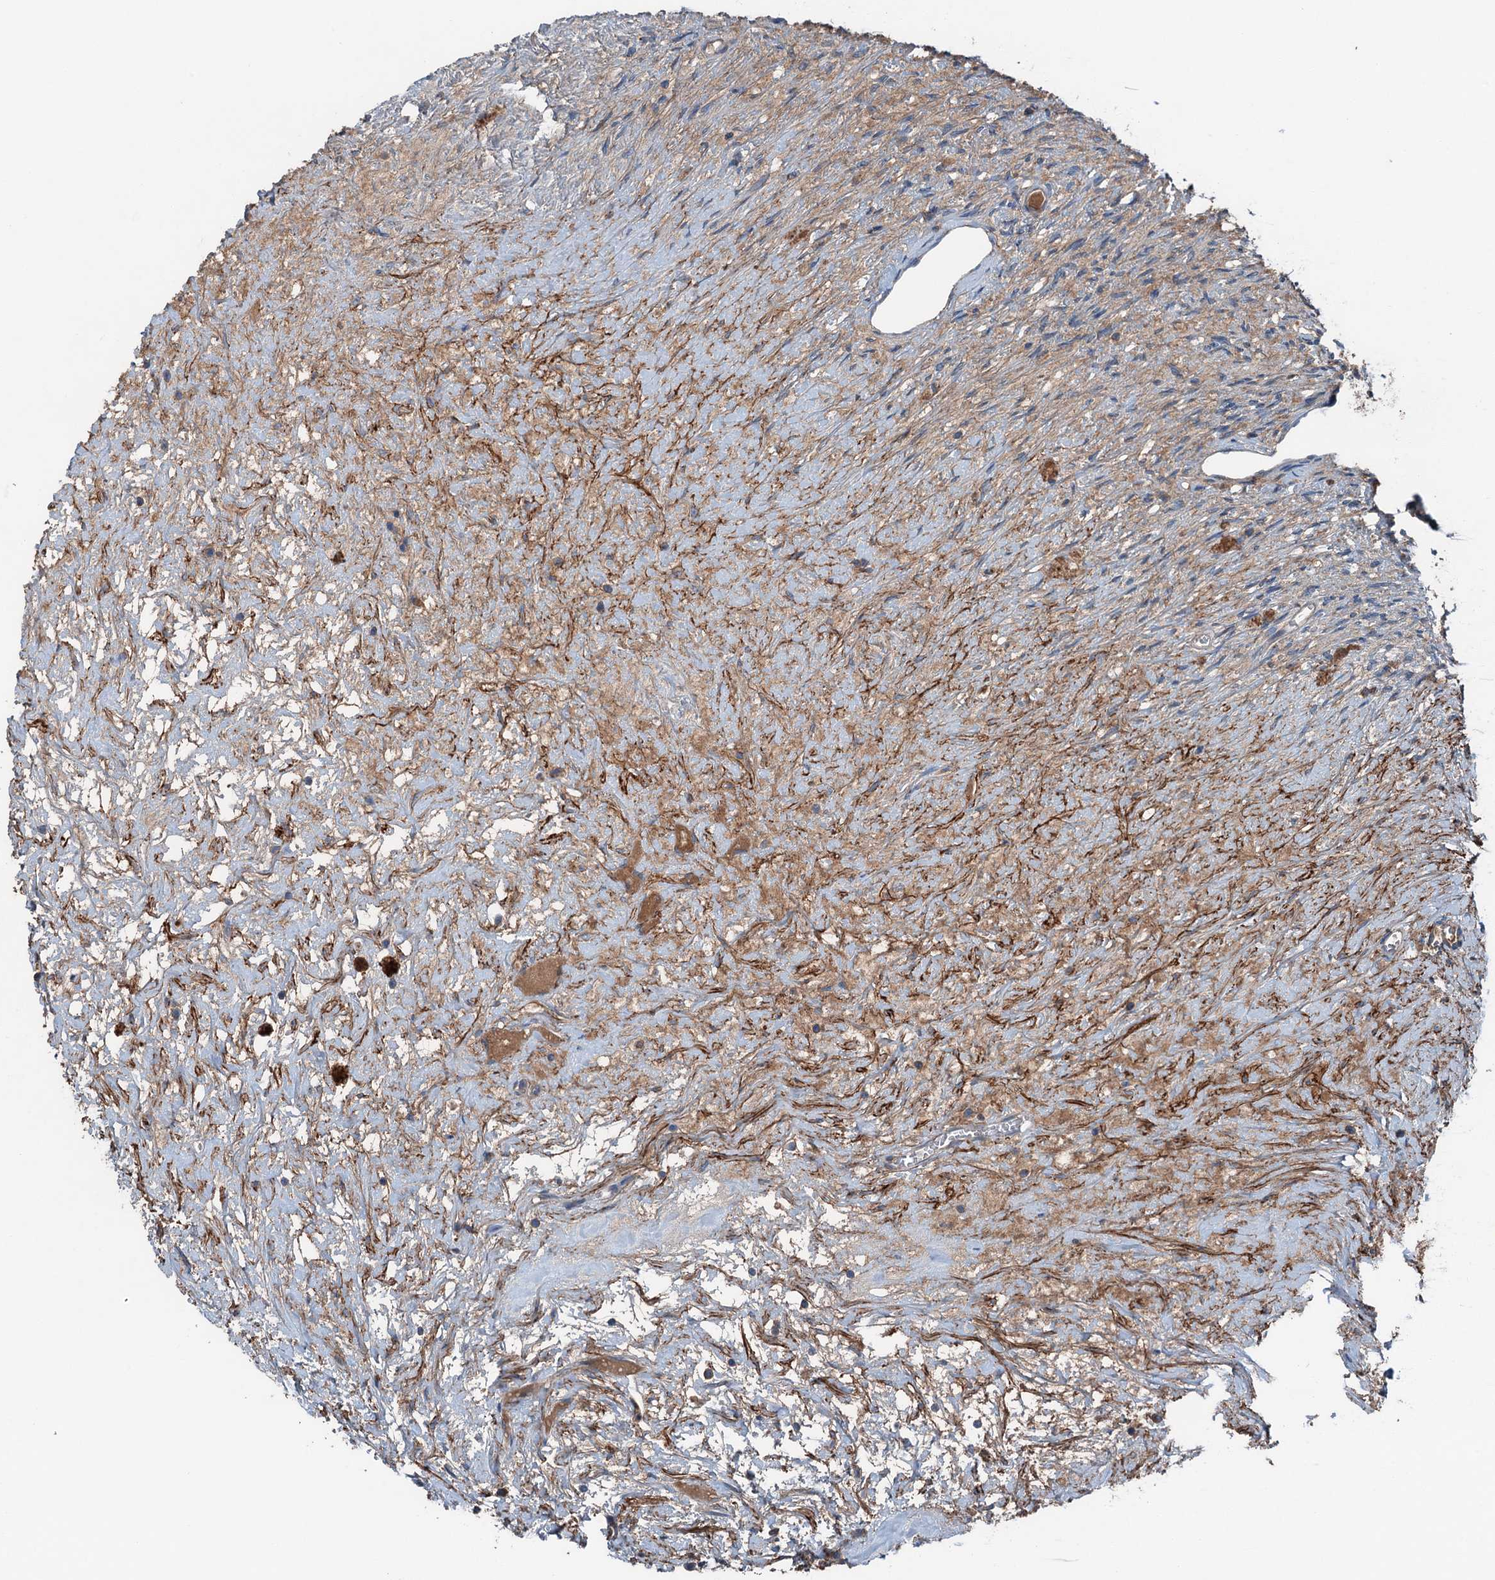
{"staining": {"intensity": "weak", "quantity": "25%-75%", "location": "cytoplasmic/membranous"}, "tissue": "ovary", "cell_type": "Follicle cells", "image_type": "normal", "snomed": [{"axis": "morphology", "description": "Normal tissue, NOS"}, {"axis": "topography", "description": "Ovary"}], "caption": "A high-resolution image shows immunohistochemistry (IHC) staining of benign ovary, which exhibits weak cytoplasmic/membranous staining in about 25%-75% of follicle cells. (DAB = brown stain, brightfield microscopy at high magnification).", "gene": "SLC2A10", "patient": {"sex": "female", "age": 44}}